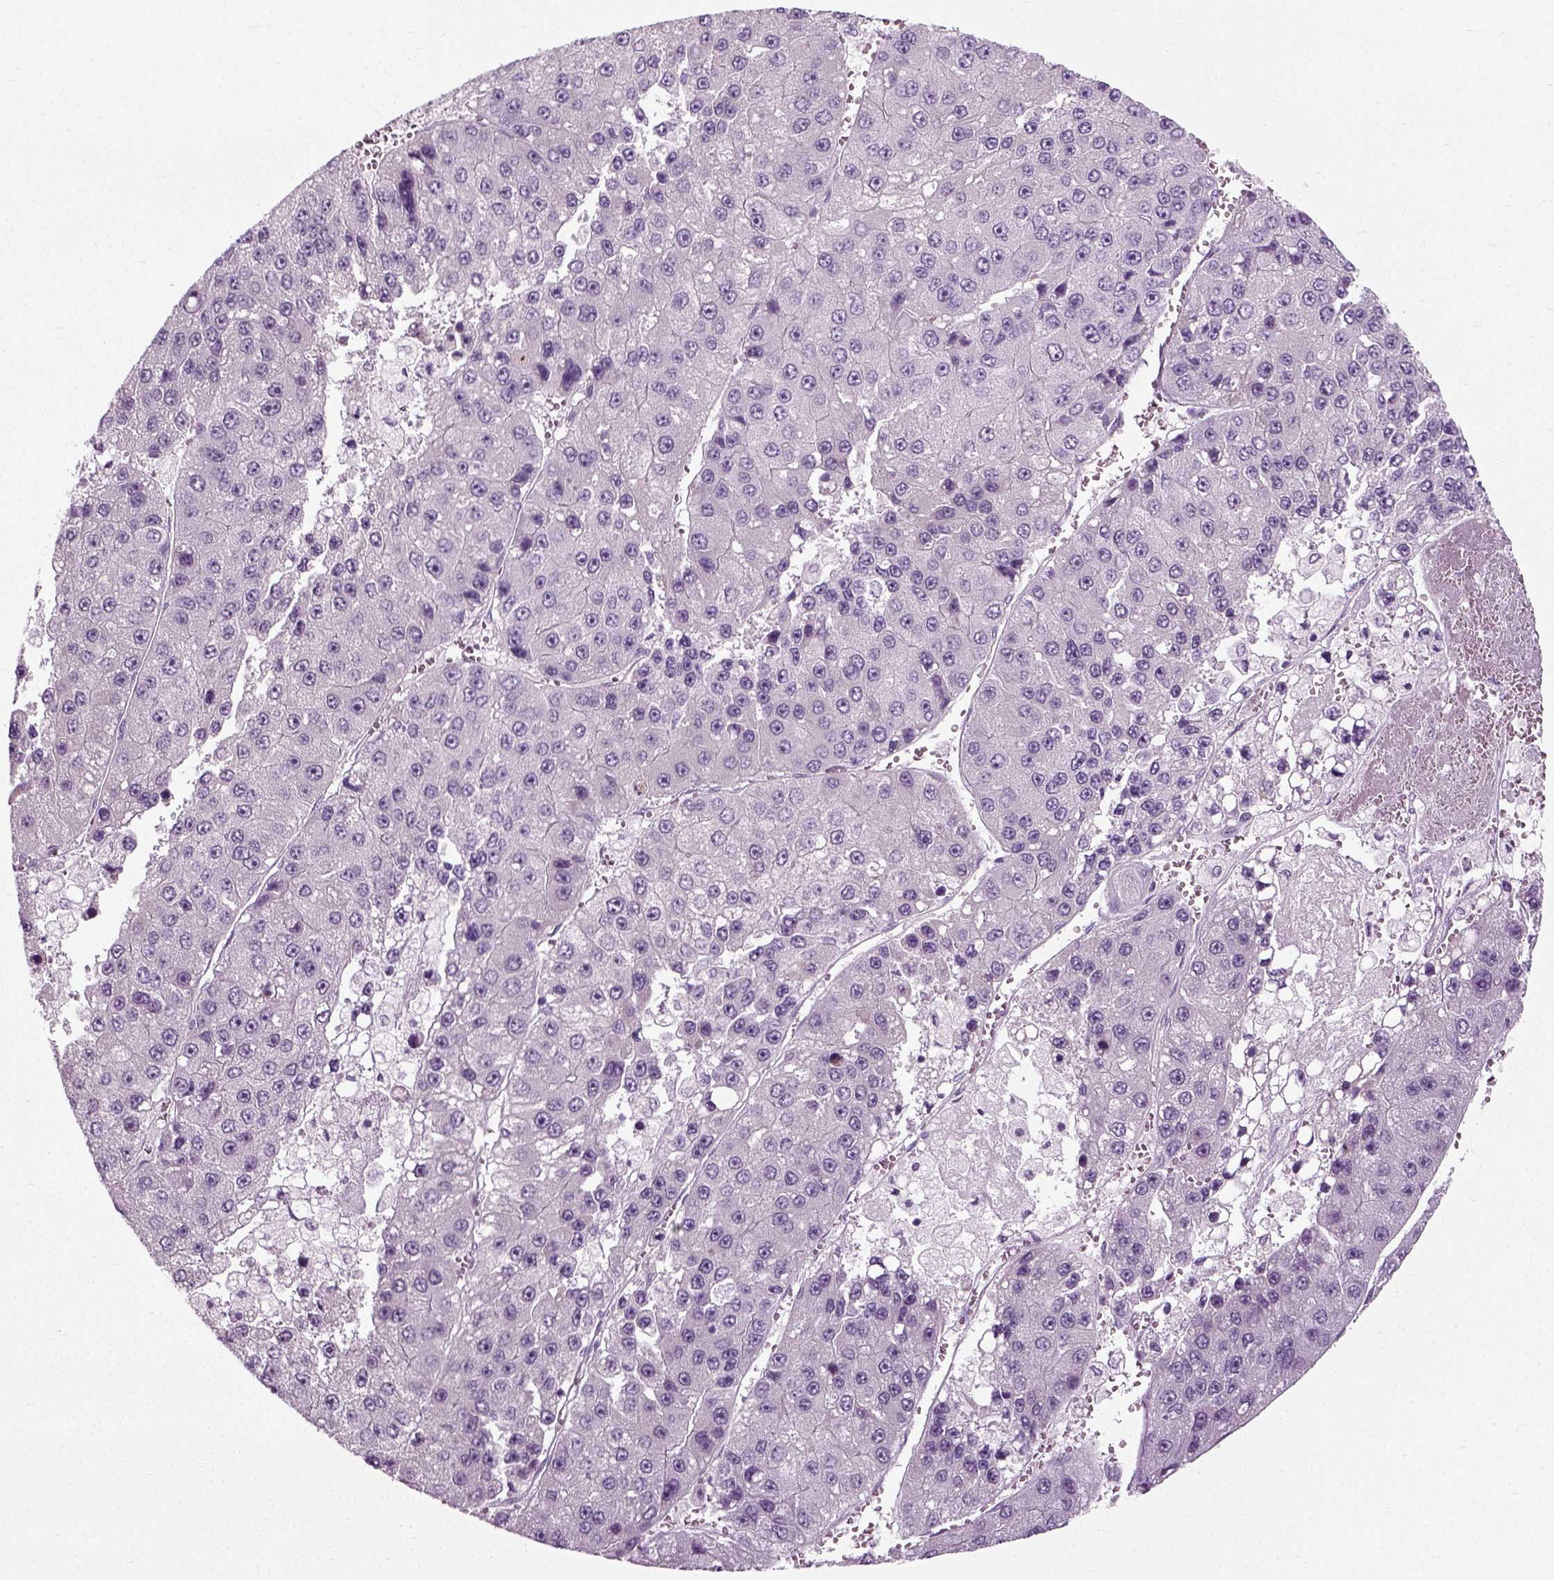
{"staining": {"intensity": "negative", "quantity": "none", "location": "none"}, "tissue": "liver cancer", "cell_type": "Tumor cells", "image_type": "cancer", "snomed": [{"axis": "morphology", "description": "Carcinoma, Hepatocellular, NOS"}, {"axis": "topography", "description": "Liver"}], "caption": "This is a micrograph of IHC staining of liver cancer (hepatocellular carcinoma), which shows no positivity in tumor cells. The staining was performed using DAB to visualize the protein expression in brown, while the nuclei were stained in blue with hematoxylin (Magnification: 20x).", "gene": "SCG5", "patient": {"sex": "female", "age": 73}}